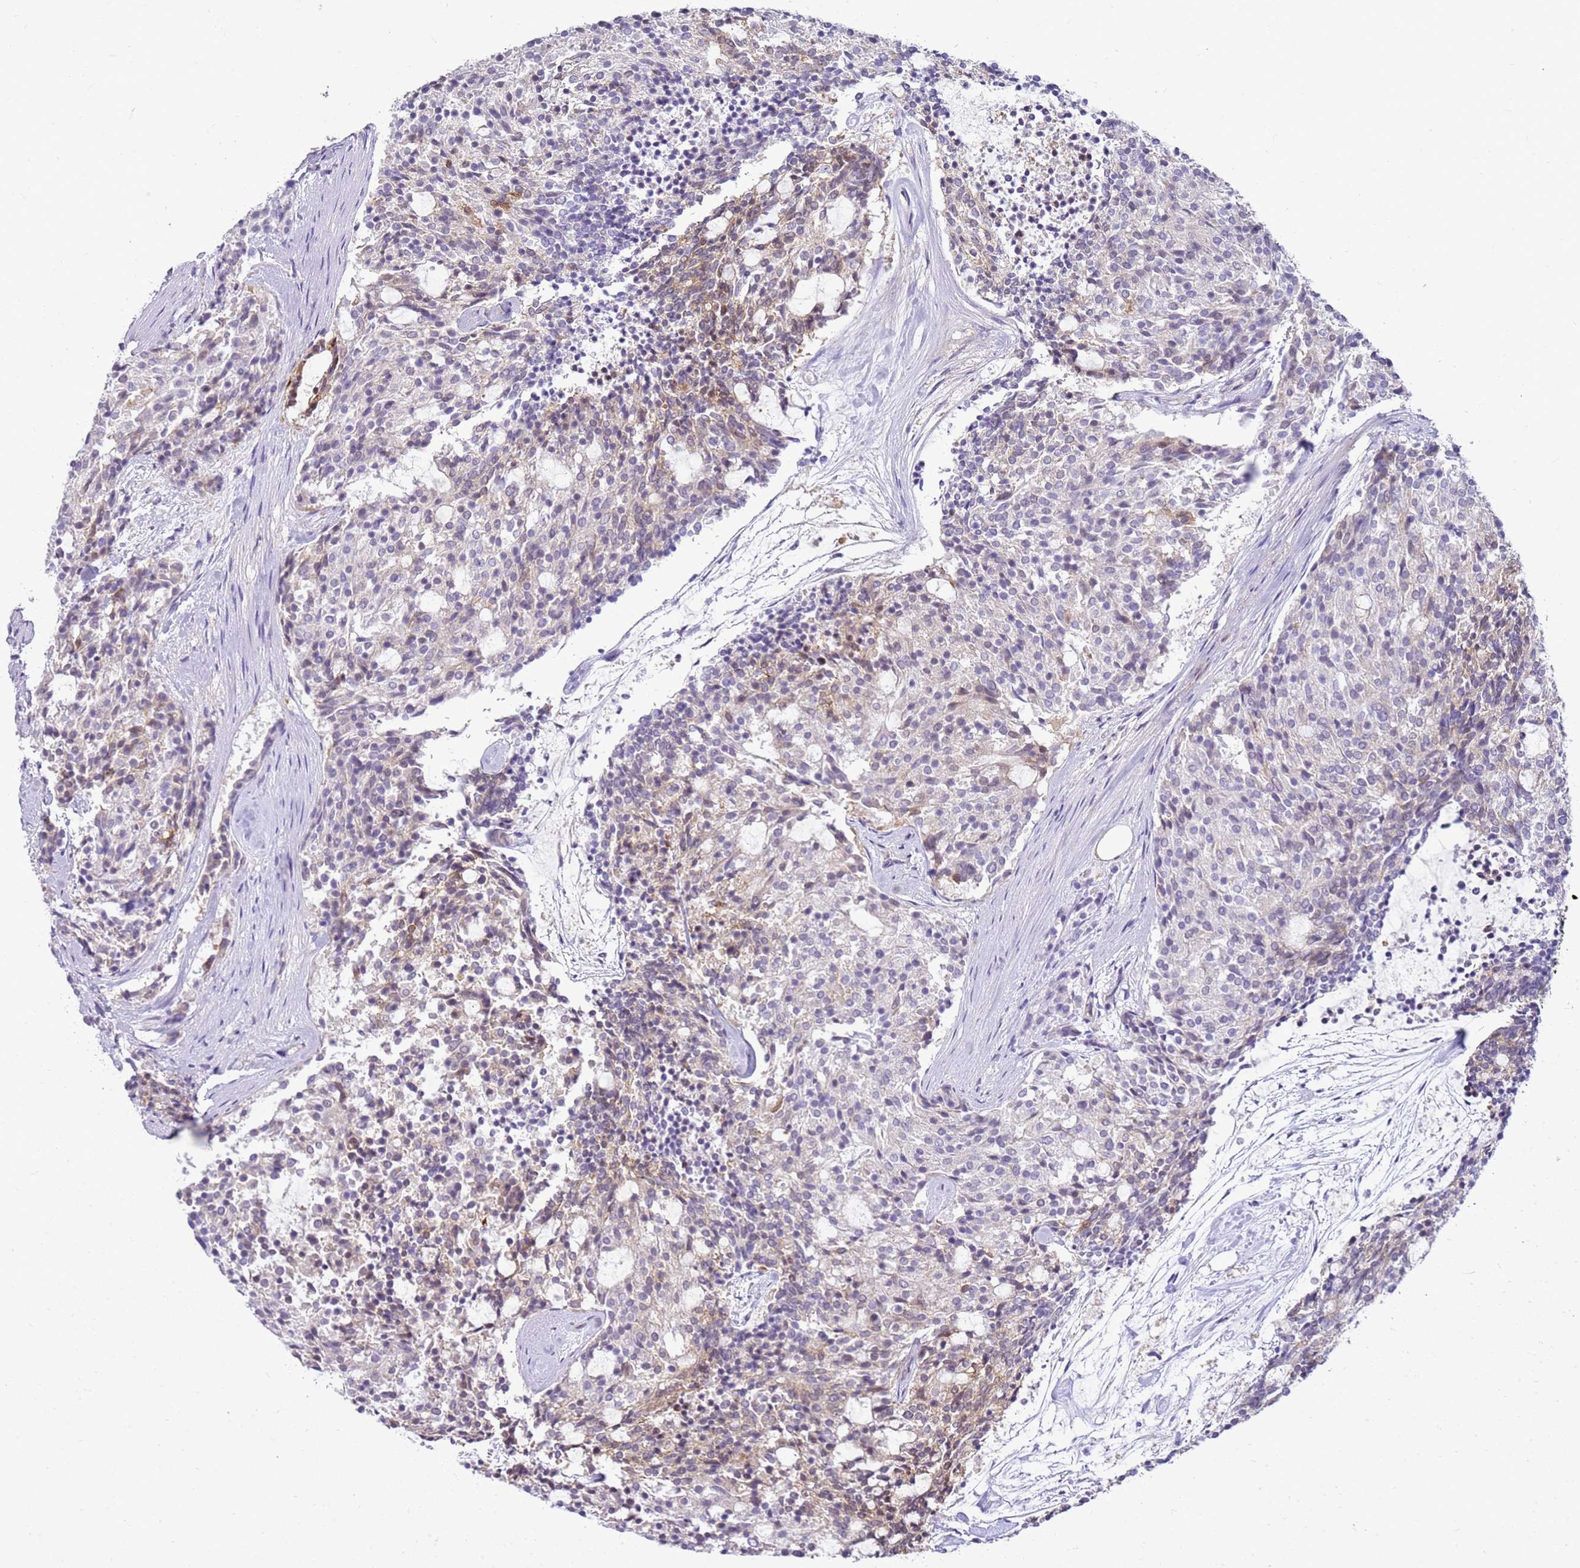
{"staining": {"intensity": "weak", "quantity": "<25%", "location": "cytoplasmic/membranous"}, "tissue": "carcinoid", "cell_type": "Tumor cells", "image_type": "cancer", "snomed": [{"axis": "morphology", "description": "Carcinoid, malignant, NOS"}, {"axis": "topography", "description": "Pancreas"}], "caption": "Image shows no significant protein expression in tumor cells of carcinoid.", "gene": "HSPB1", "patient": {"sex": "female", "age": 54}}